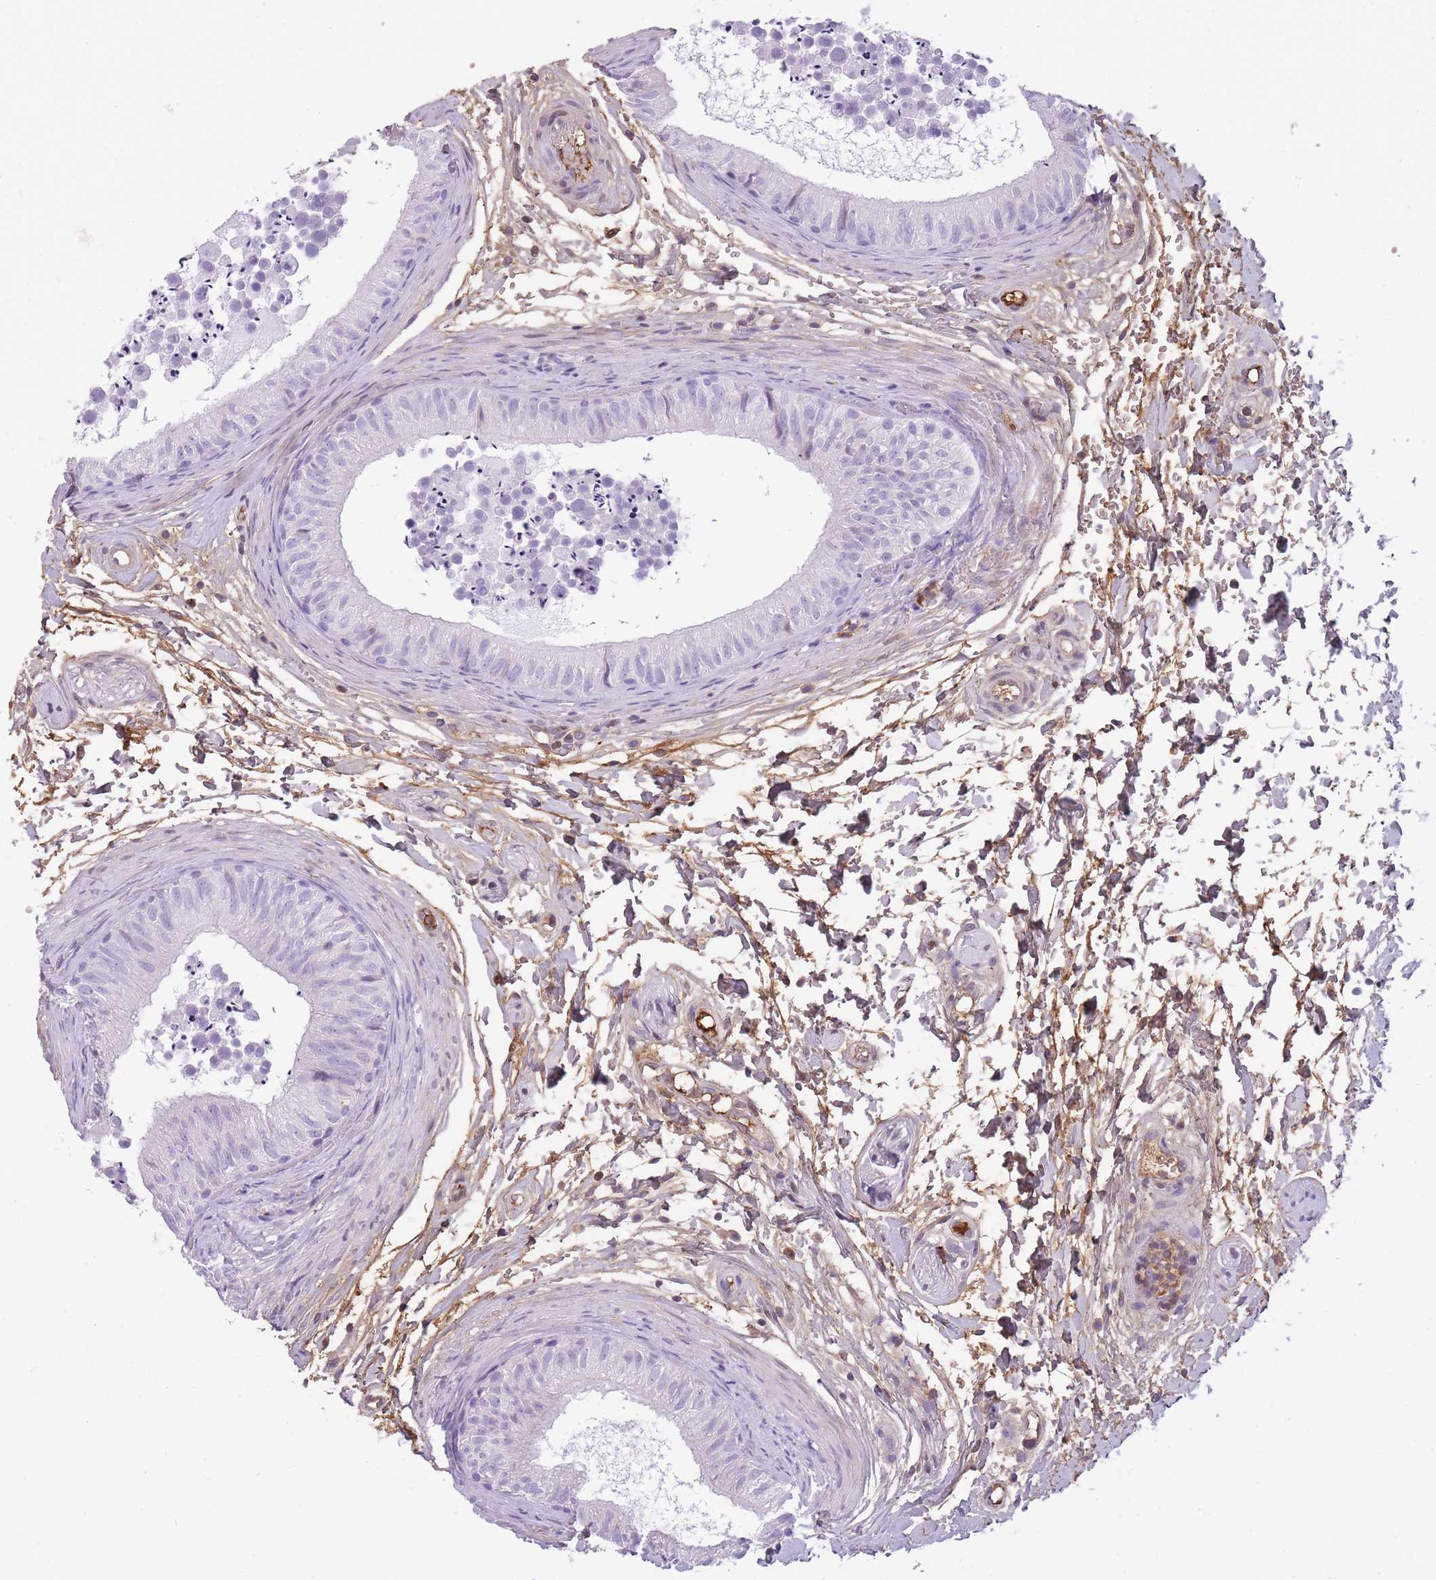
{"staining": {"intensity": "weak", "quantity": "<25%", "location": "cytoplasmic/membranous"}, "tissue": "epididymis", "cell_type": "Glandular cells", "image_type": "normal", "snomed": [{"axis": "morphology", "description": "Normal tissue, NOS"}, {"axis": "topography", "description": "Epididymis"}], "caption": "A micrograph of epididymis stained for a protein demonstrates no brown staining in glandular cells. (DAB (3,3'-diaminobenzidine) immunohistochemistry visualized using brightfield microscopy, high magnification).", "gene": "GNAT1", "patient": {"sex": "male", "age": 15}}